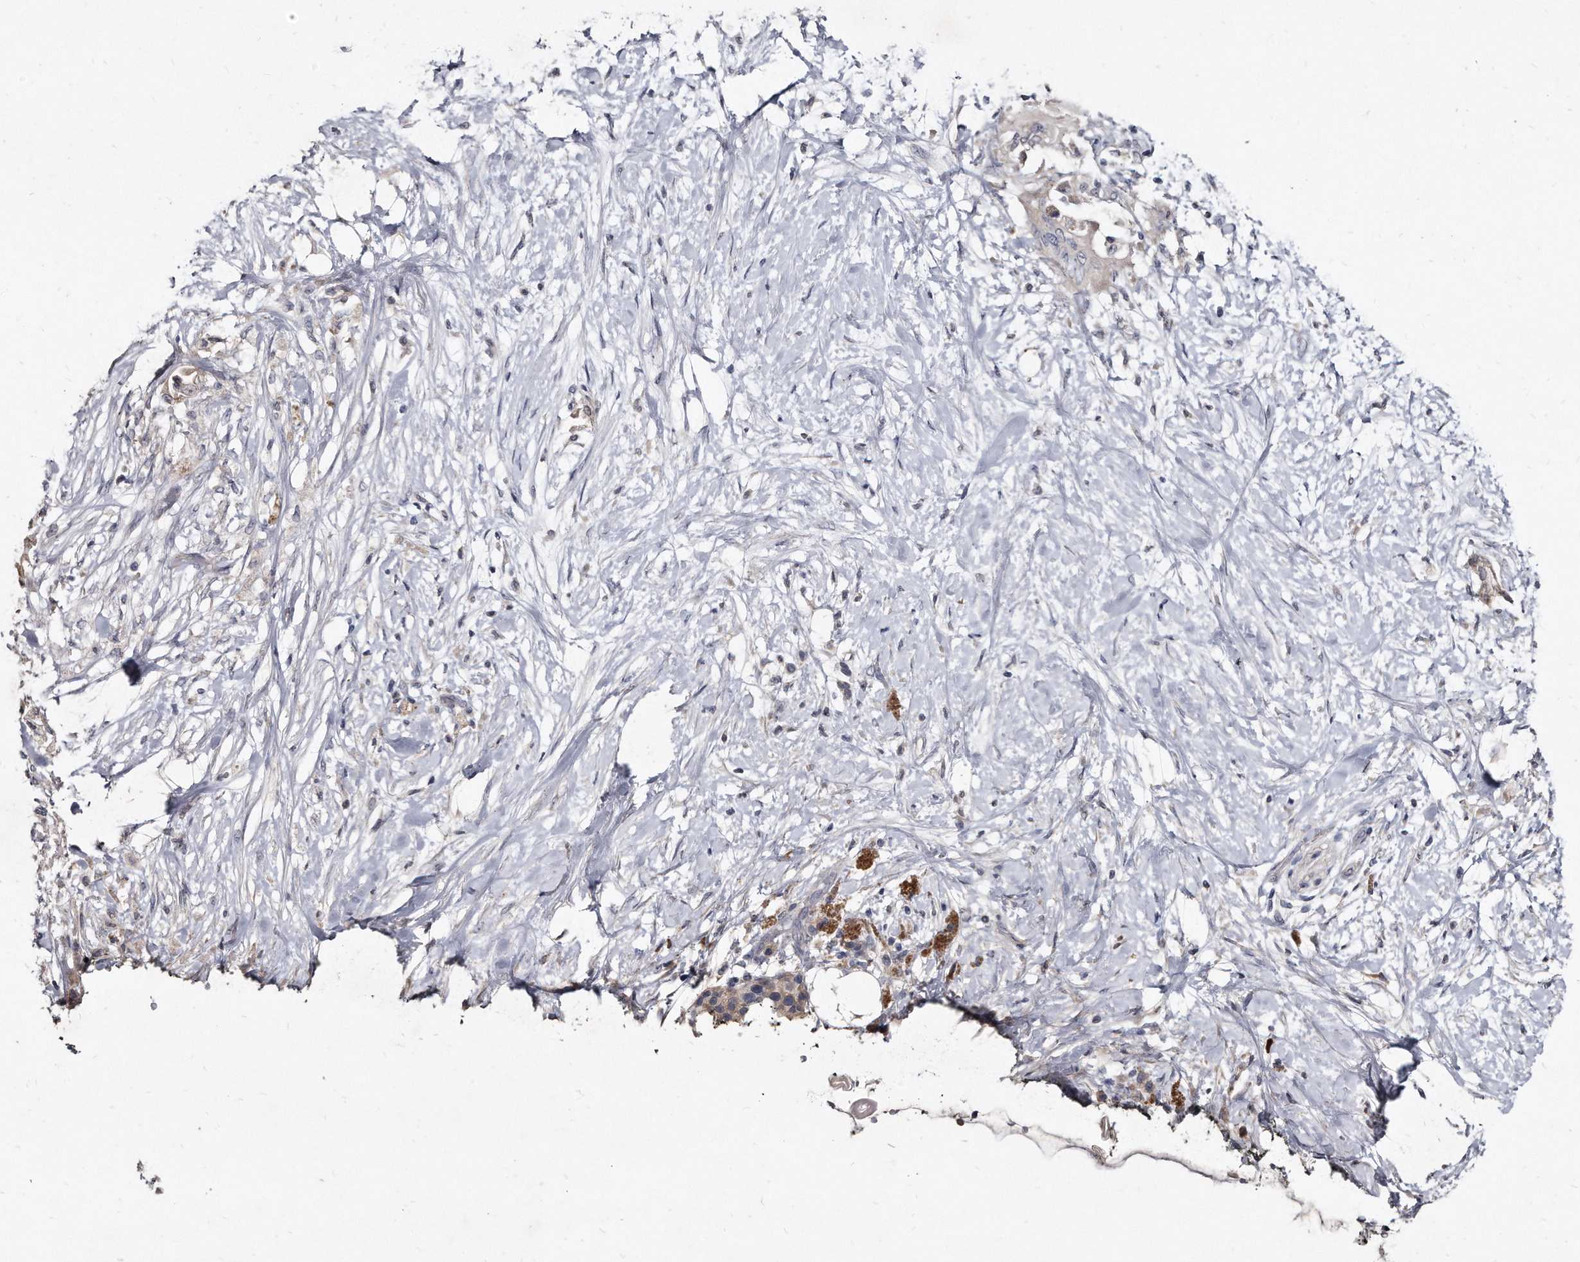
{"staining": {"intensity": "weak", "quantity": "25%-75%", "location": "cytoplasmic/membranous"}, "tissue": "pancreatic cancer", "cell_type": "Tumor cells", "image_type": "cancer", "snomed": [{"axis": "morphology", "description": "Normal tissue, NOS"}, {"axis": "morphology", "description": "Adenocarcinoma, NOS"}, {"axis": "topography", "description": "Pancreas"}, {"axis": "topography", "description": "Duodenum"}], "caption": "Weak cytoplasmic/membranous staining is present in about 25%-75% of tumor cells in pancreatic cancer (adenocarcinoma).", "gene": "KLHDC3", "patient": {"sex": "female", "age": 60}}